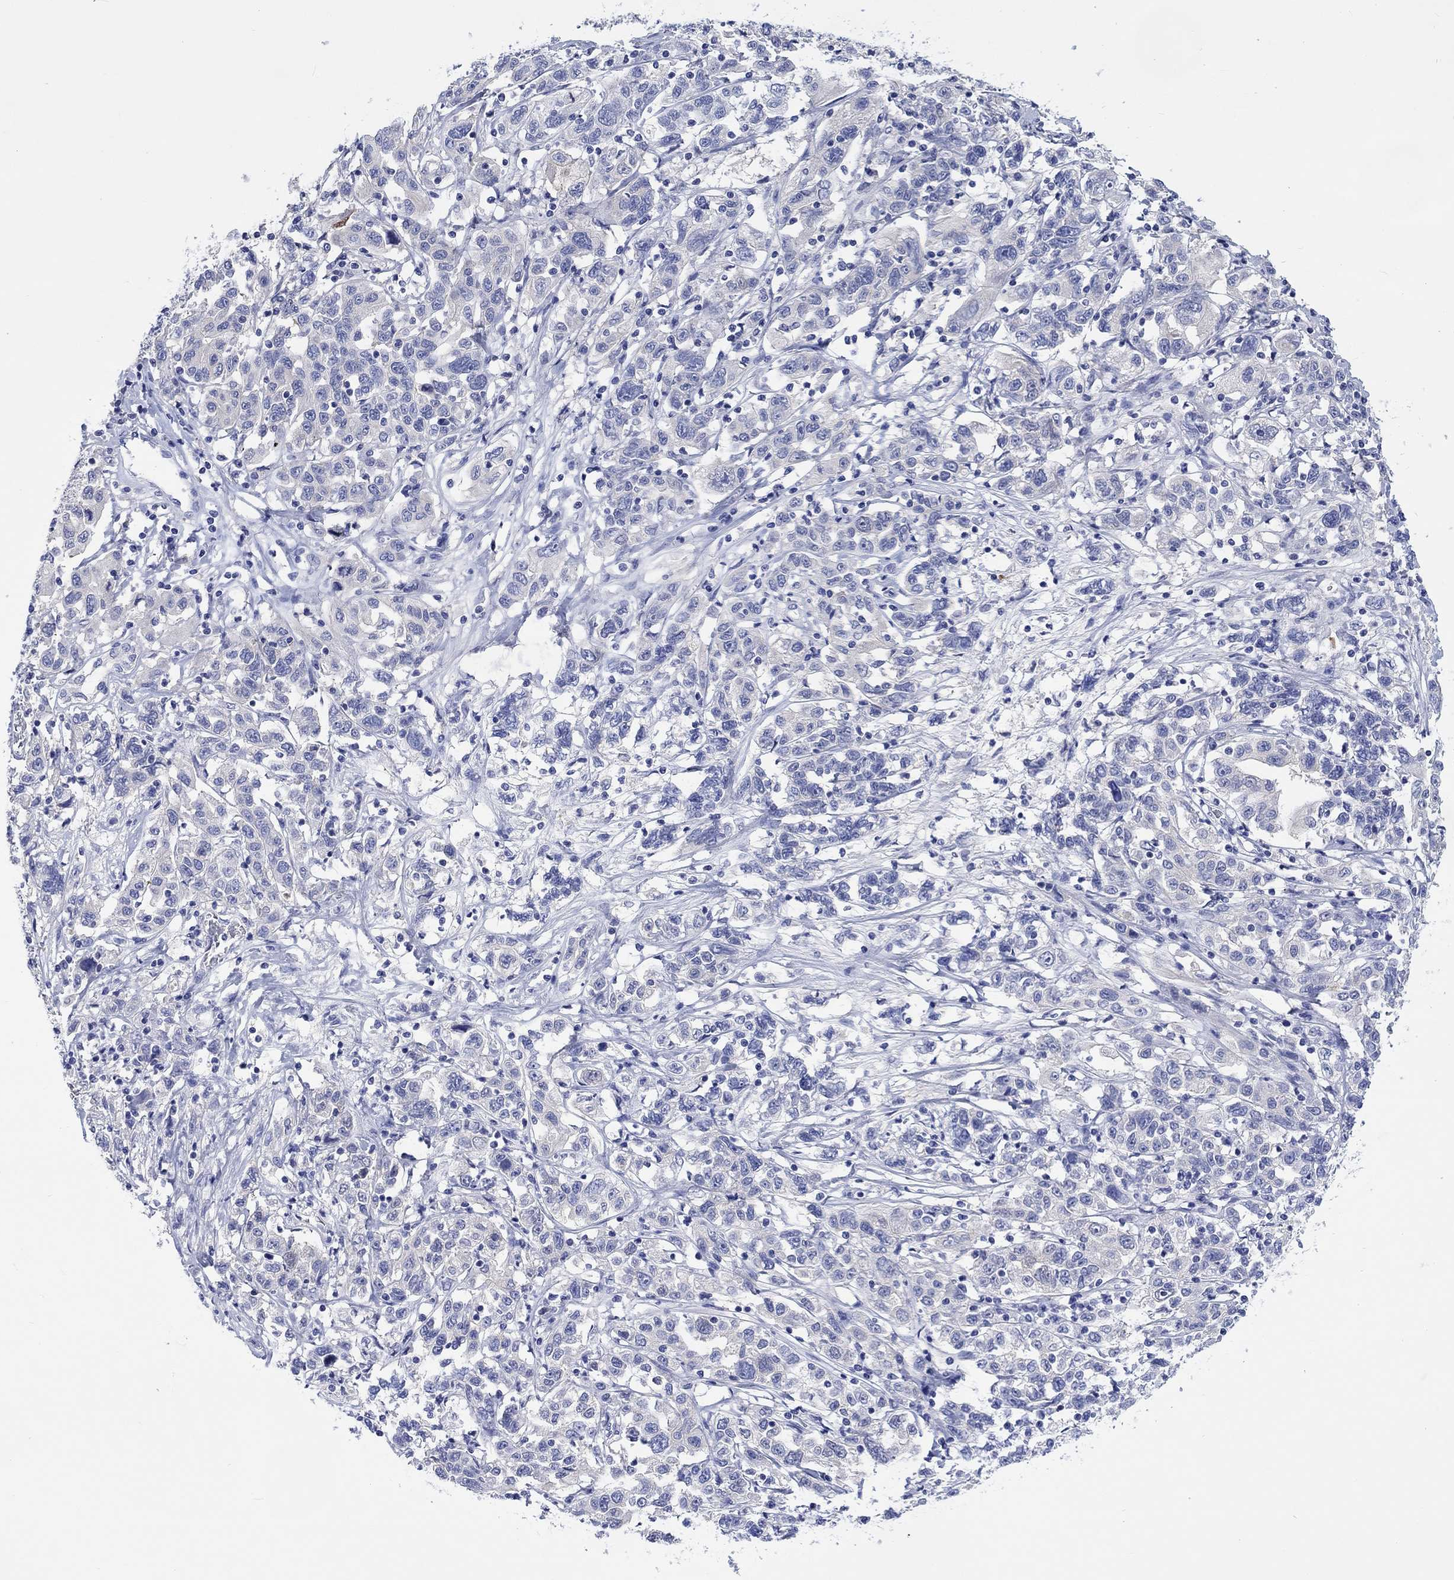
{"staining": {"intensity": "negative", "quantity": "none", "location": "none"}, "tissue": "liver cancer", "cell_type": "Tumor cells", "image_type": "cancer", "snomed": [{"axis": "morphology", "description": "Adenocarcinoma, NOS"}, {"axis": "morphology", "description": "Cholangiocarcinoma"}, {"axis": "topography", "description": "Liver"}], "caption": "This is an IHC micrograph of liver cancer (cholangiocarcinoma). There is no expression in tumor cells.", "gene": "TOMM20L", "patient": {"sex": "male", "age": 64}}